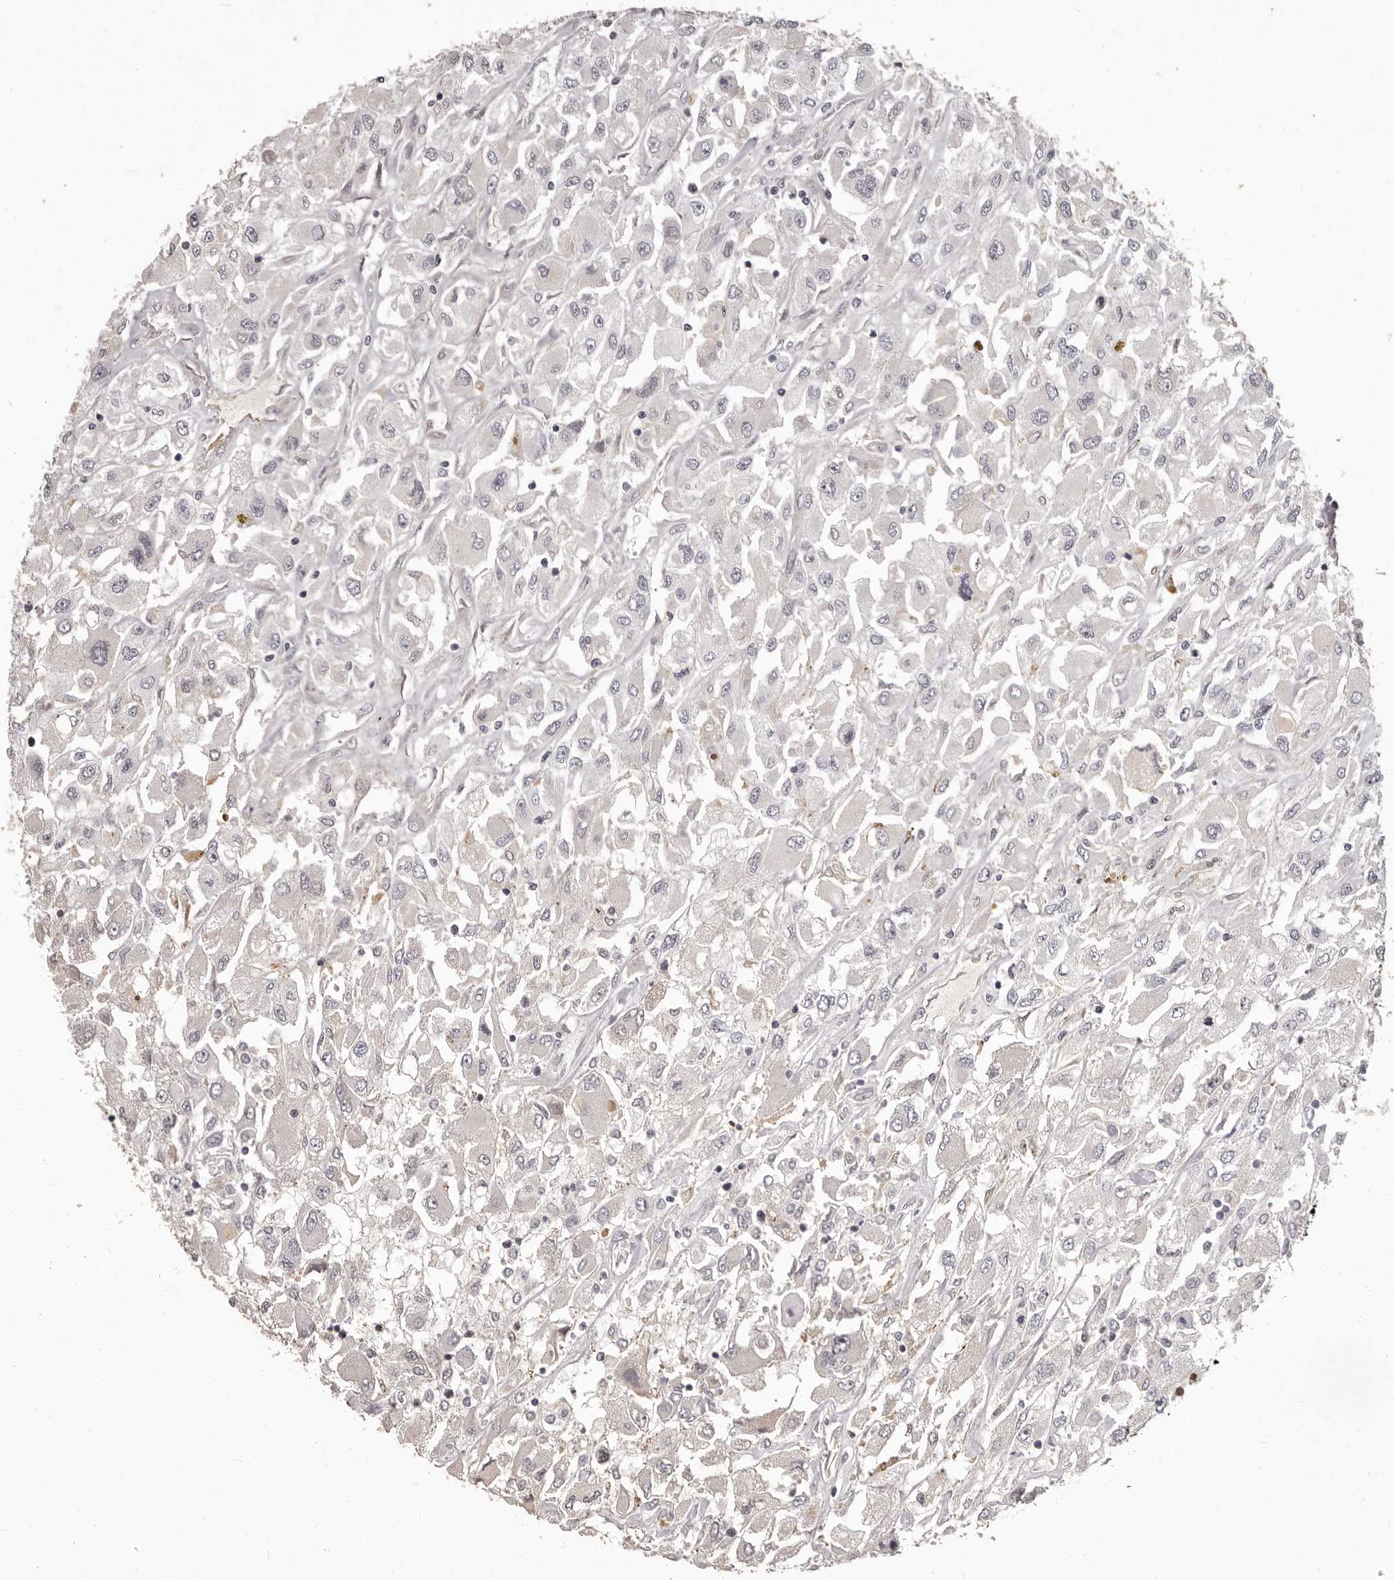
{"staining": {"intensity": "negative", "quantity": "none", "location": "none"}, "tissue": "renal cancer", "cell_type": "Tumor cells", "image_type": "cancer", "snomed": [{"axis": "morphology", "description": "Adenocarcinoma, NOS"}, {"axis": "topography", "description": "Kidney"}], "caption": "Immunohistochemistry micrograph of renal cancer stained for a protein (brown), which reveals no positivity in tumor cells.", "gene": "GPR78", "patient": {"sex": "female", "age": 52}}